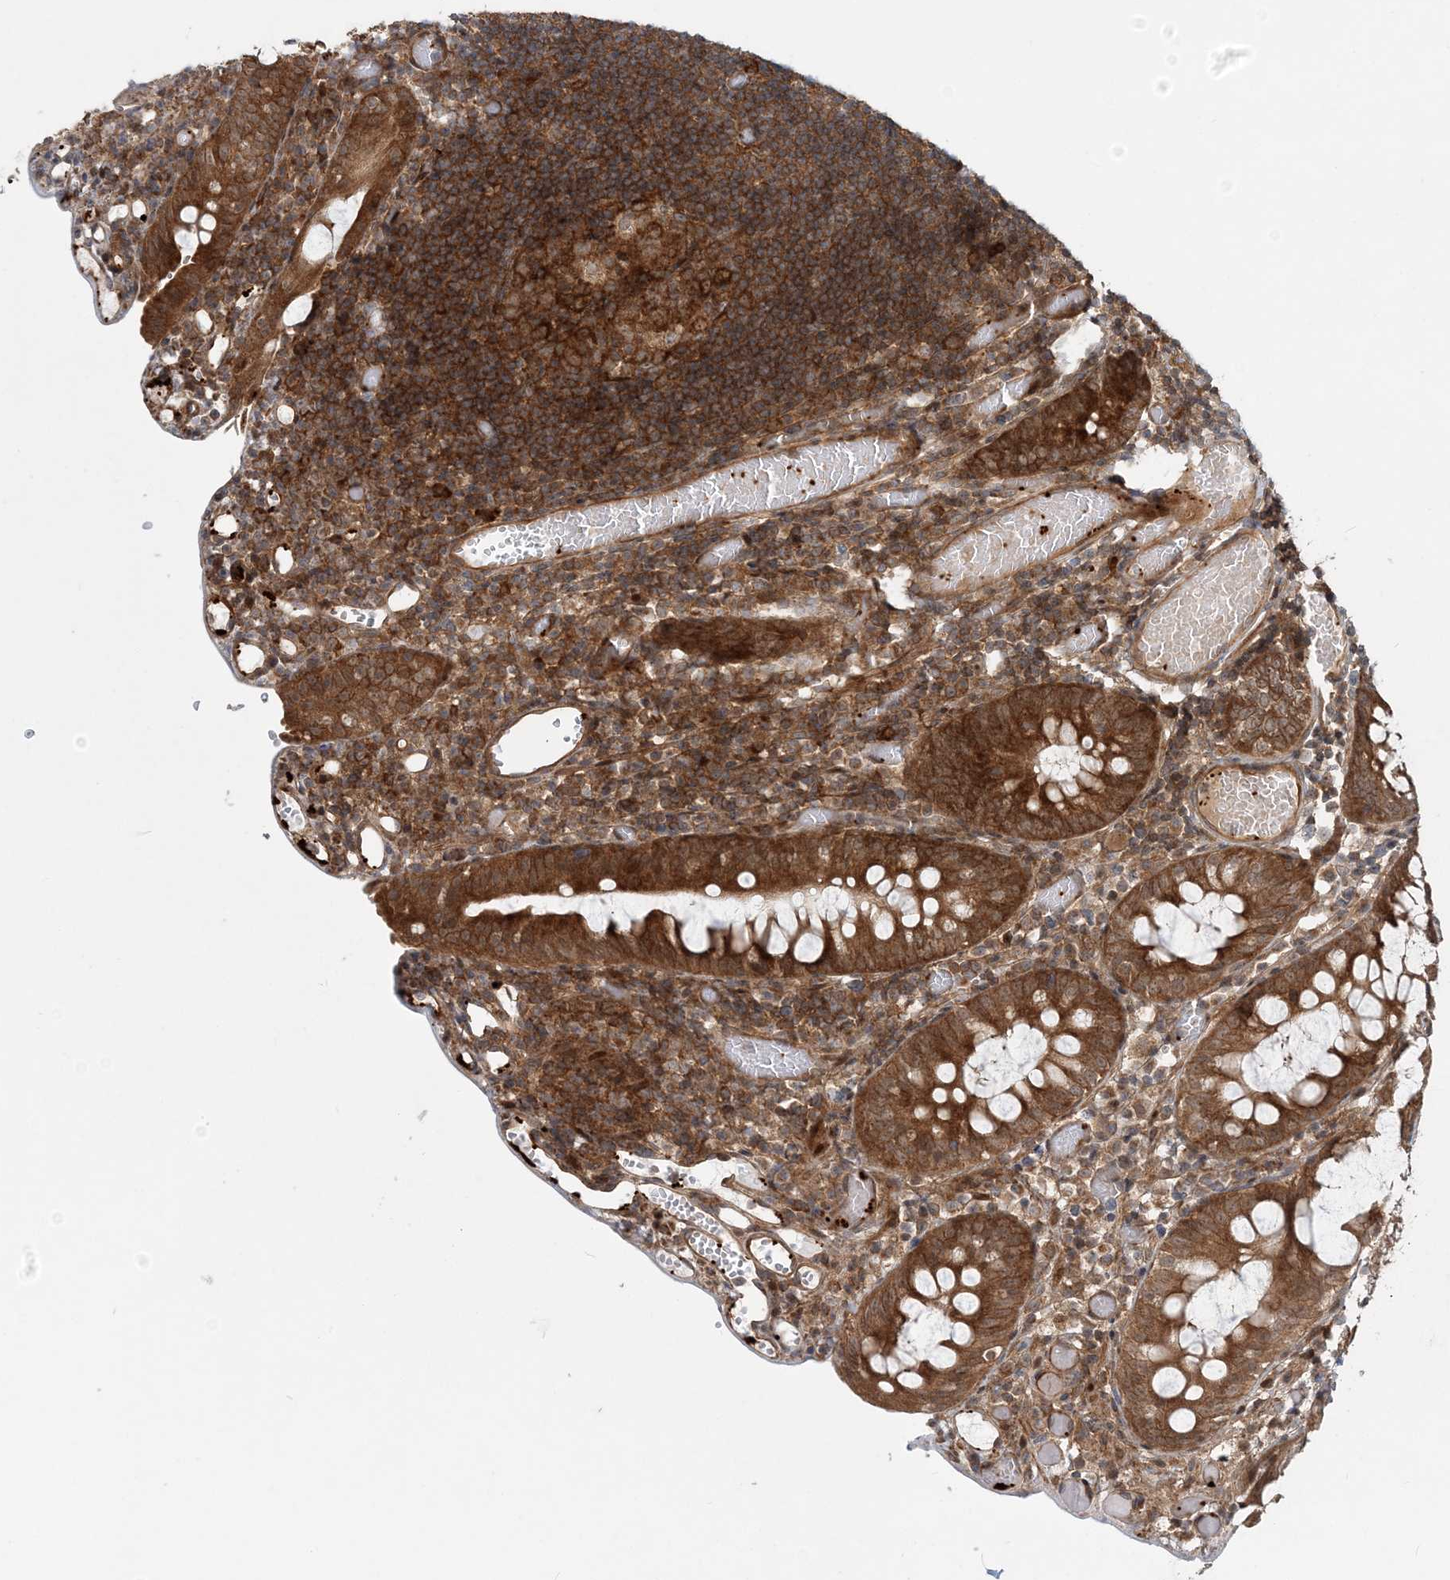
{"staining": {"intensity": "moderate", "quantity": ">75%", "location": "cytoplasmic/membranous"}, "tissue": "colon", "cell_type": "Endothelial cells", "image_type": "normal", "snomed": [{"axis": "morphology", "description": "Normal tissue, NOS"}, {"axis": "topography", "description": "Colon"}], "caption": "Brown immunohistochemical staining in benign colon demonstrates moderate cytoplasmic/membranous expression in approximately >75% of endothelial cells.", "gene": "GEMIN5", "patient": {"sex": "male", "age": 14}}